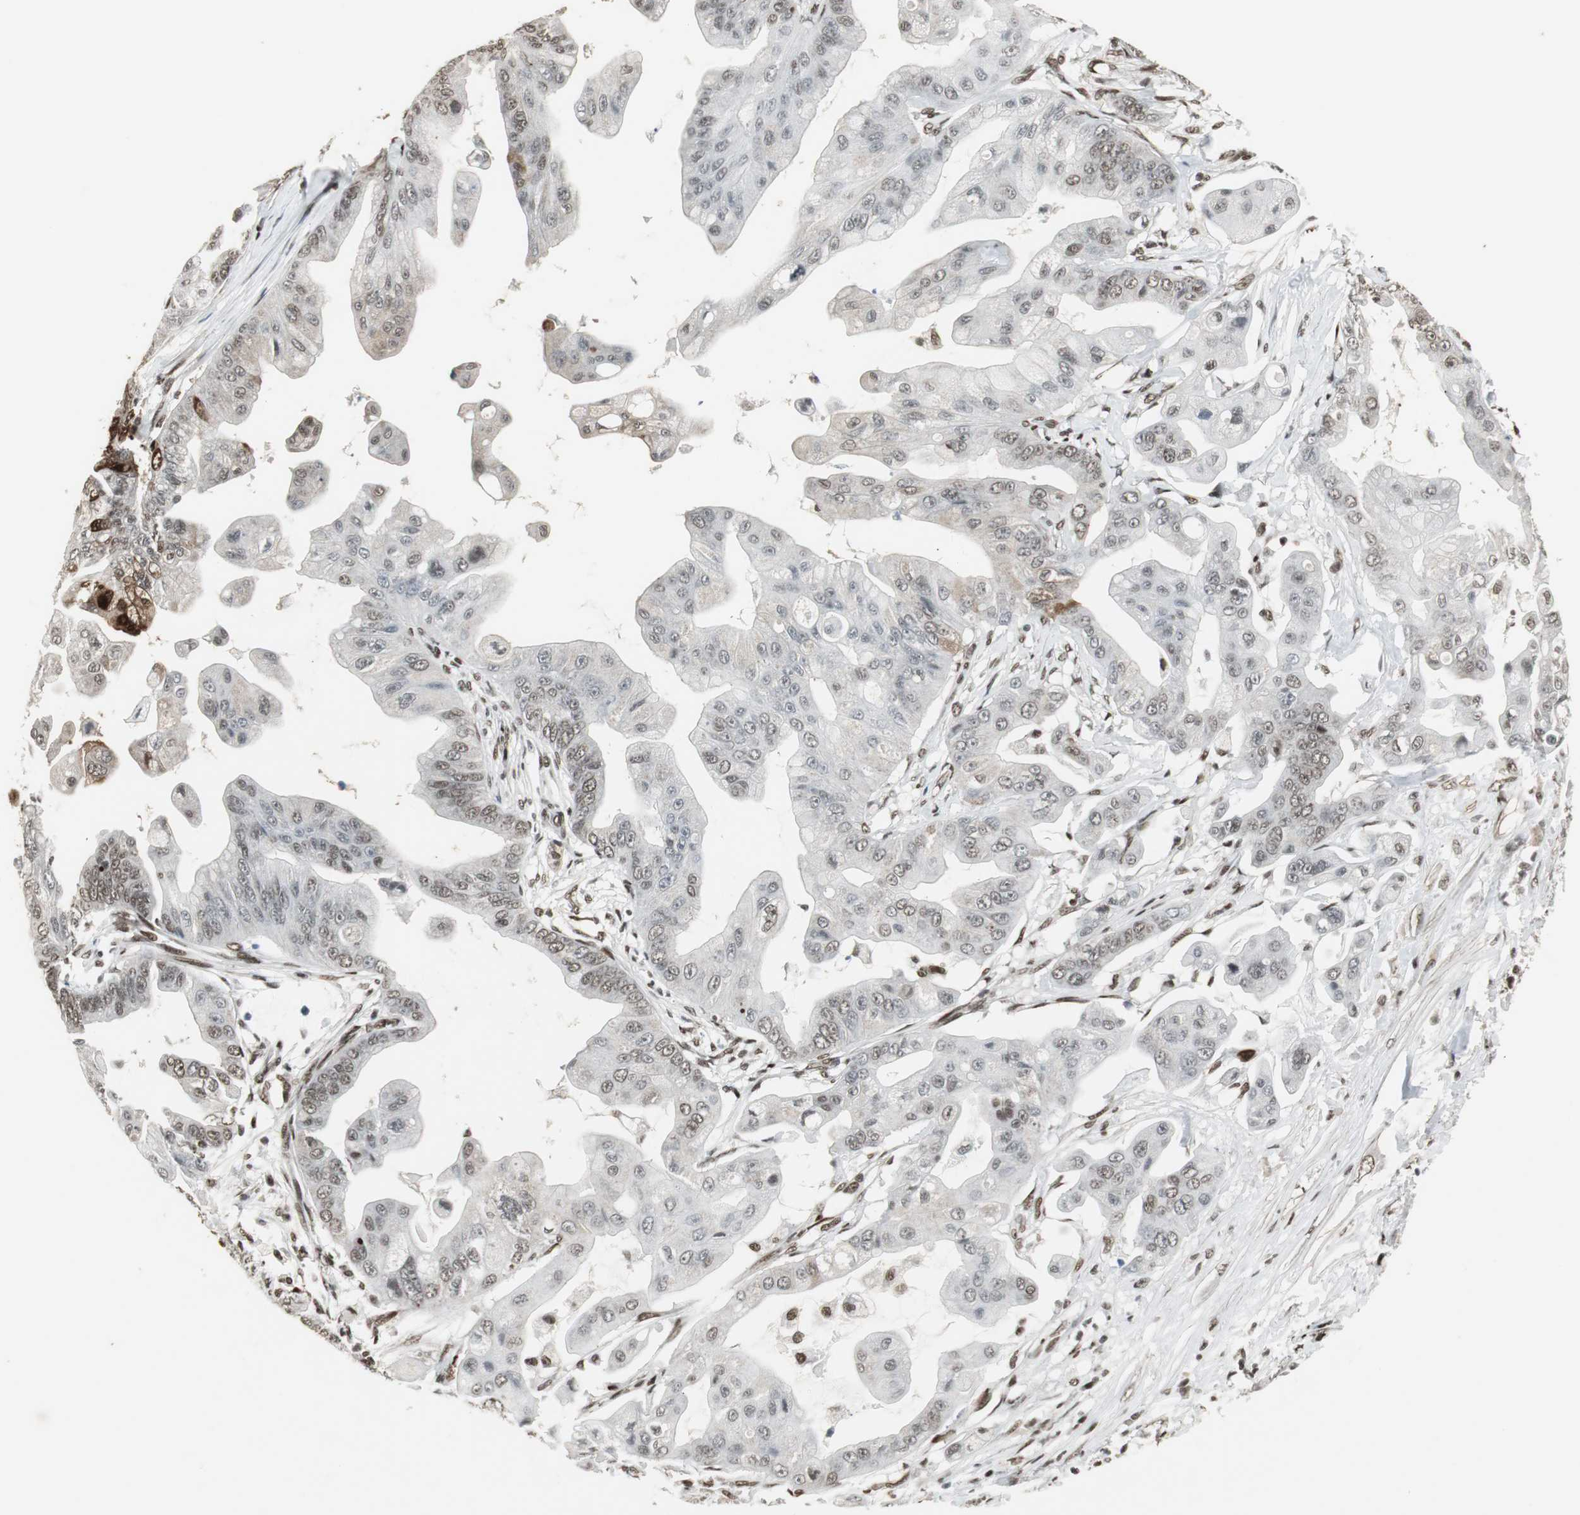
{"staining": {"intensity": "weak", "quantity": "25%-75%", "location": "nuclear"}, "tissue": "pancreatic cancer", "cell_type": "Tumor cells", "image_type": "cancer", "snomed": [{"axis": "morphology", "description": "Adenocarcinoma, NOS"}, {"axis": "topography", "description": "Pancreas"}], "caption": "There is low levels of weak nuclear staining in tumor cells of pancreatic adenocarcinoma, as demonstrated by immunohistochemical staining (brown color).", "gene": "TAF5", "patient": {"sex": "female", "age": 75}}